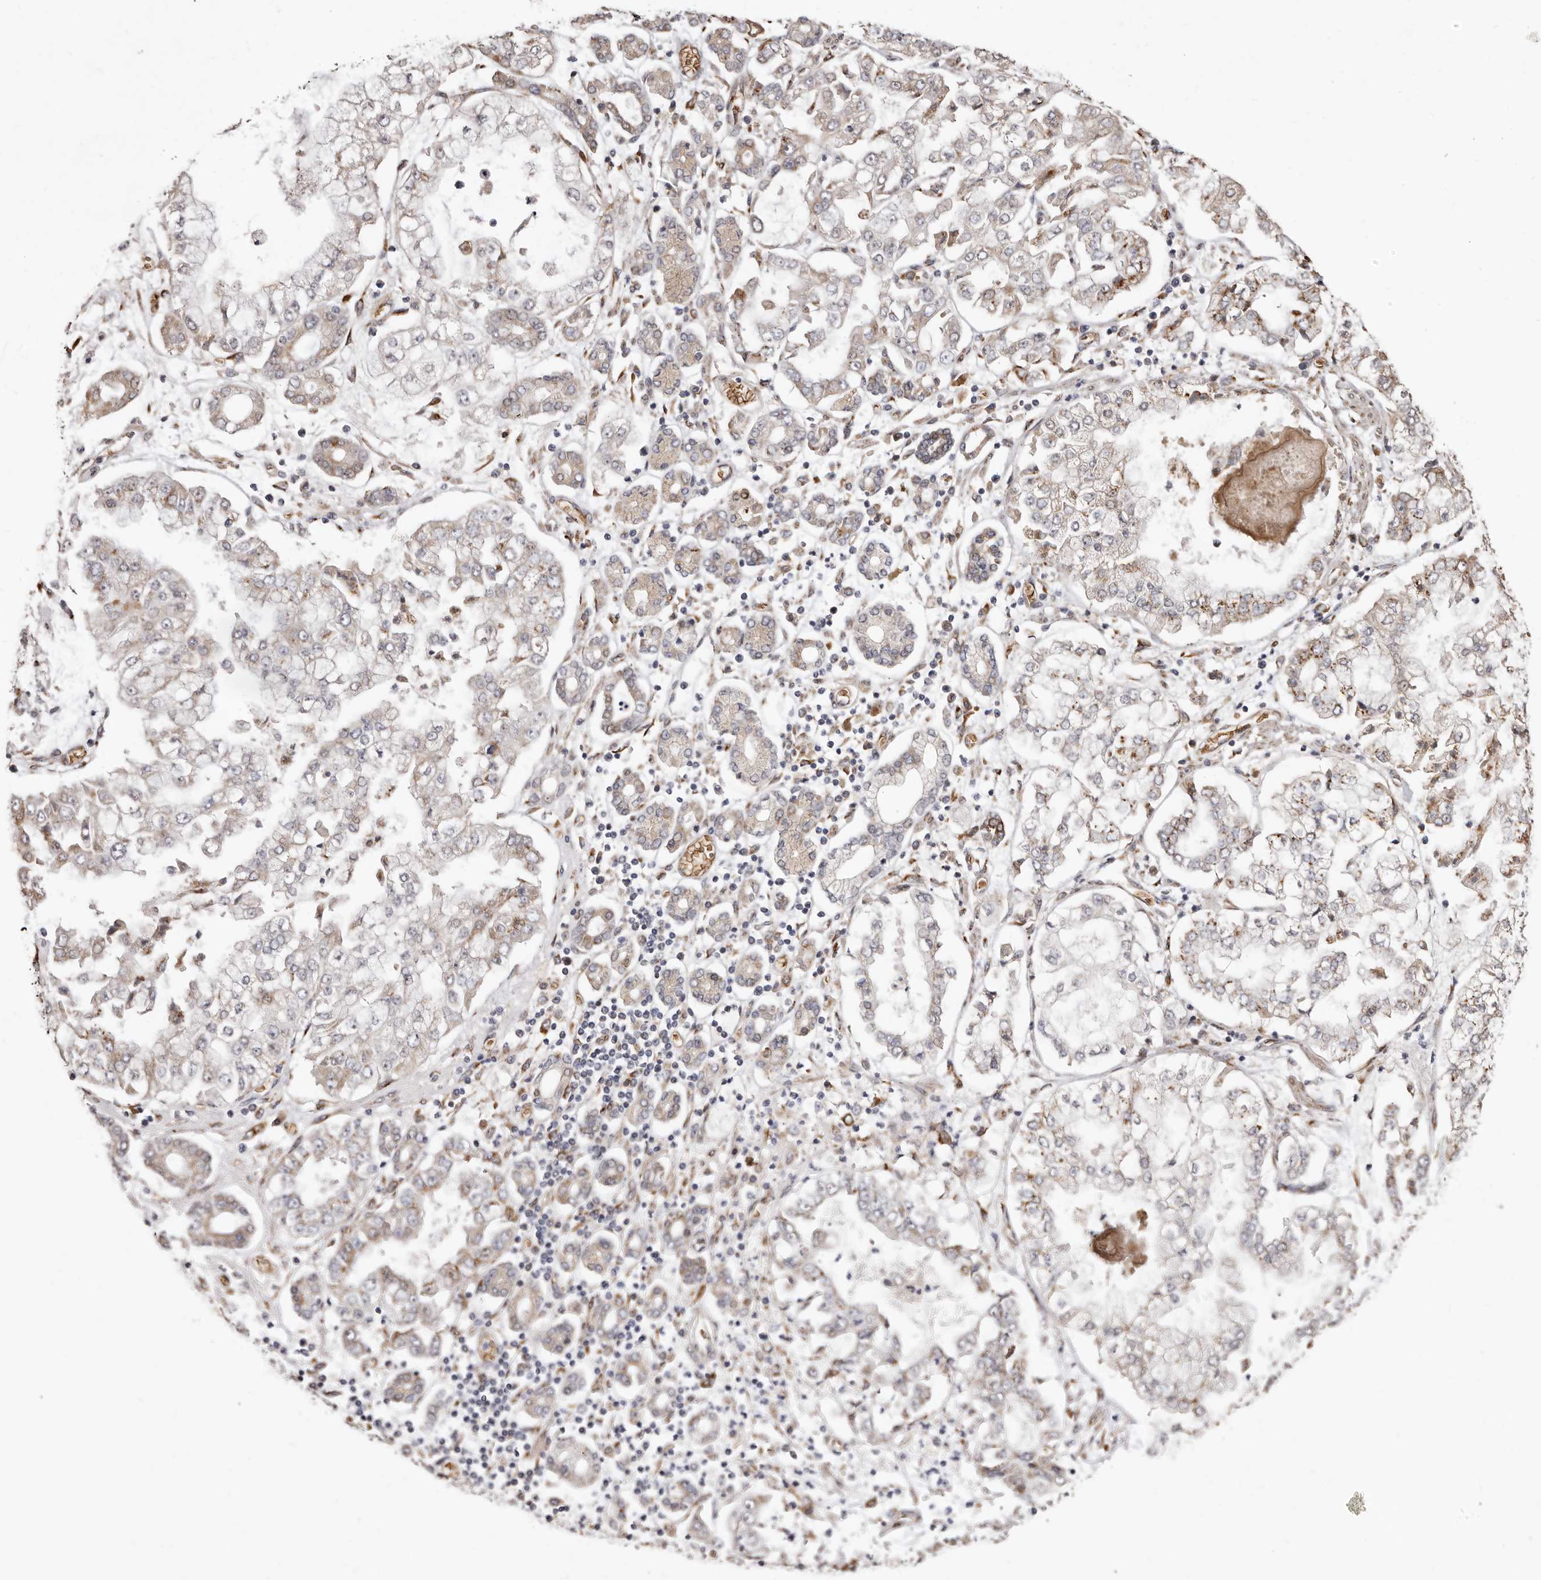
{"staining": {"intensity": "weak", "quantity": "25%-75%", "location": "cytoplasmic/membranous"}, "tissue": "stomach cancer", "cell_type": "Tumor cells", "image_type": "cancer", "snomed": [{"axis": "morphology", "description": "Adenocarcinoma, NOS"}, {"axis": "topography", "description": "Stomach"}], "caption": "About 25%-75% of tumor cells in adenocarcinoma (stomach) reveal weak cytoplasmic/membranous protein positivity as visualized by brown immunohistochemical staining.", "gene": "ENTREP1", "patient": {"sex": "male", "age": 76}}